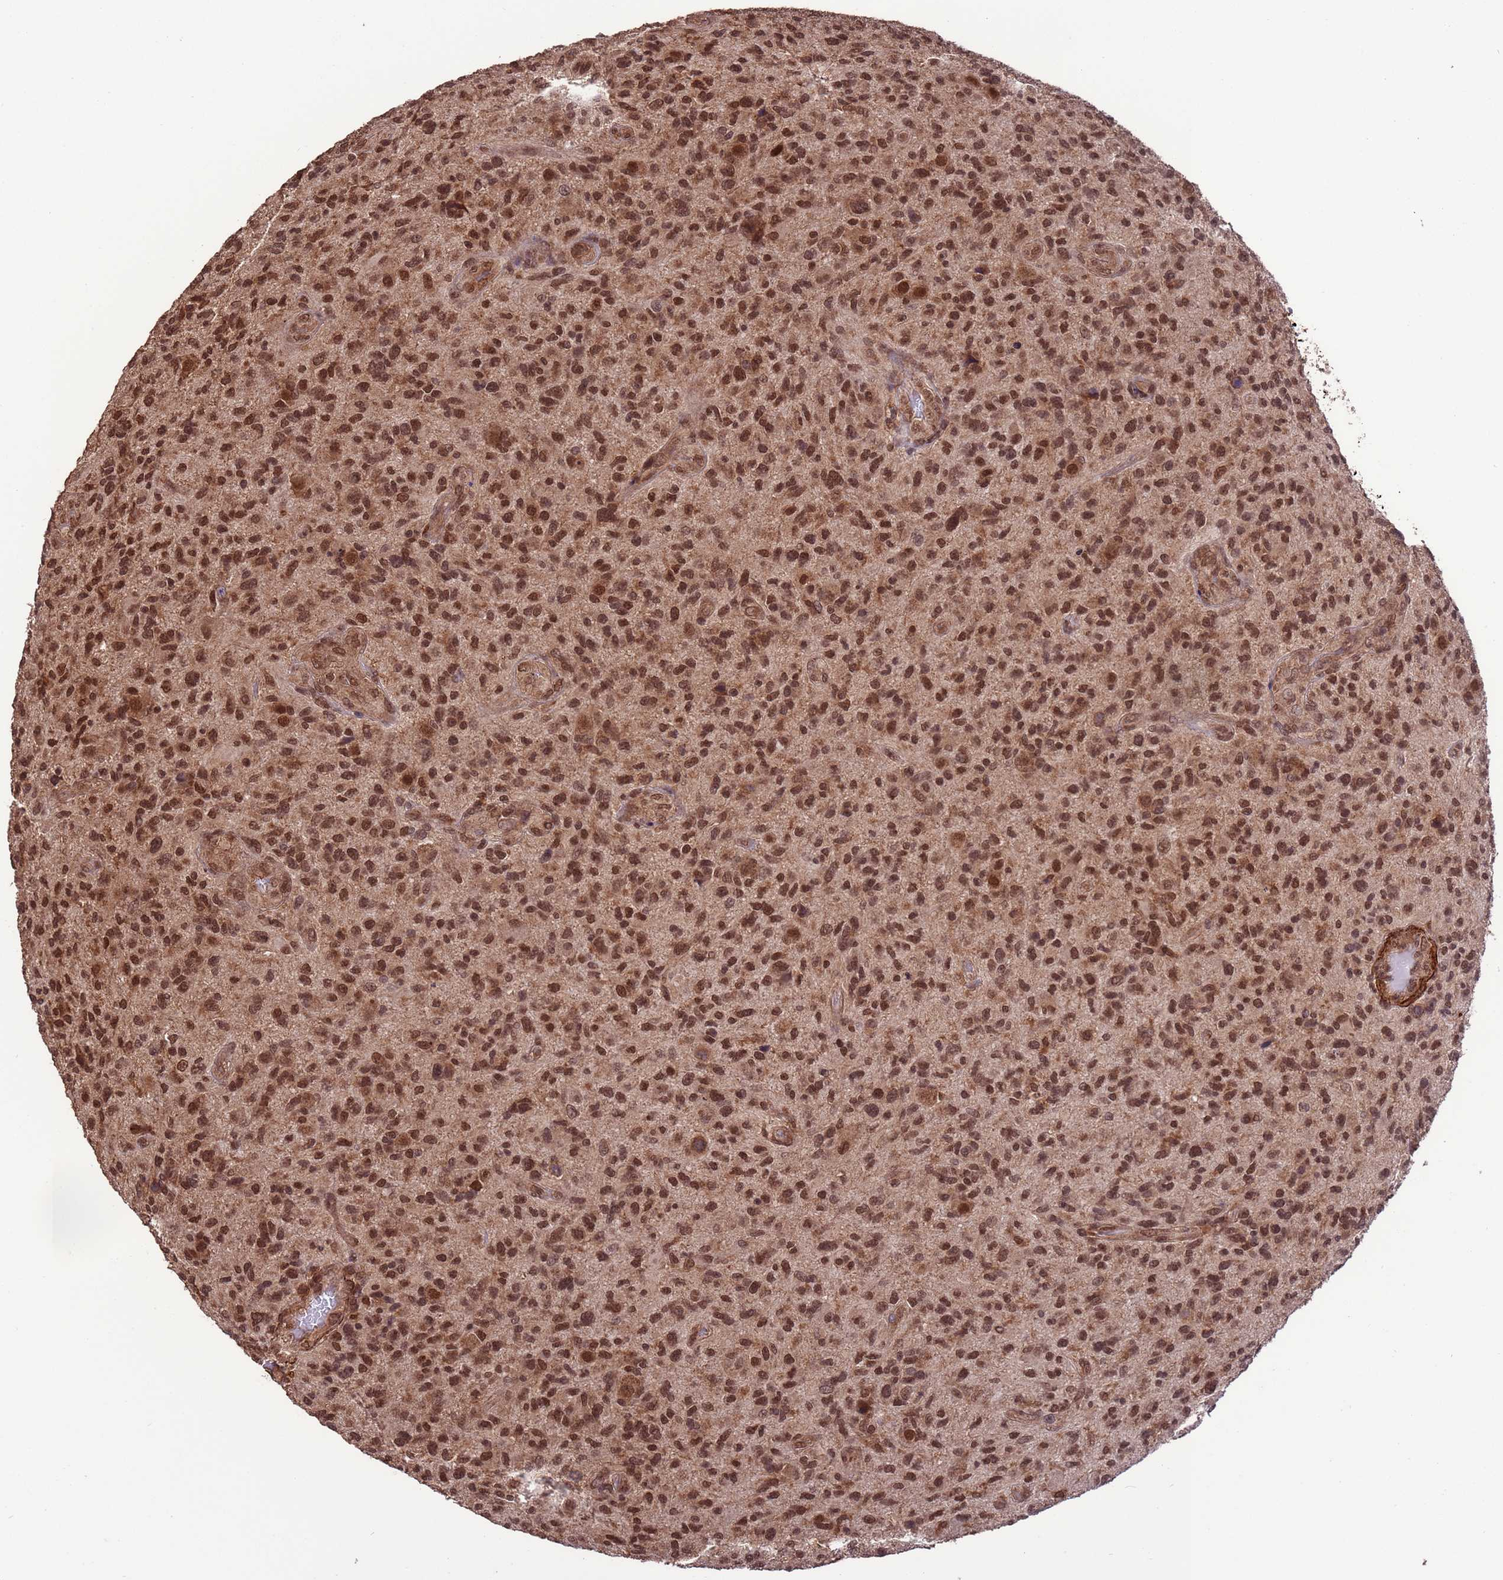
{"staining": {"intensity": "moderate", "quantity": ">75%", "location": "nuclear"}, "tissue": "glioma", "cell_type": "Tumor cells", "image_type": "cancer", "snomed": [{"axis": "morphology", "description": "Glioma, malignant, High grade"}, {"axis": "topography", "description": "Brain"}], "caption": "An immunohistochemistry photomicrograph of neoplastic tissue is shown. Protein staining in brown labels moderate nuclear positivity in high-grade glioma (malignant) within tumor cells.", "gene": "VSTM4", "patient": {"sex": "male", "age": 47}}